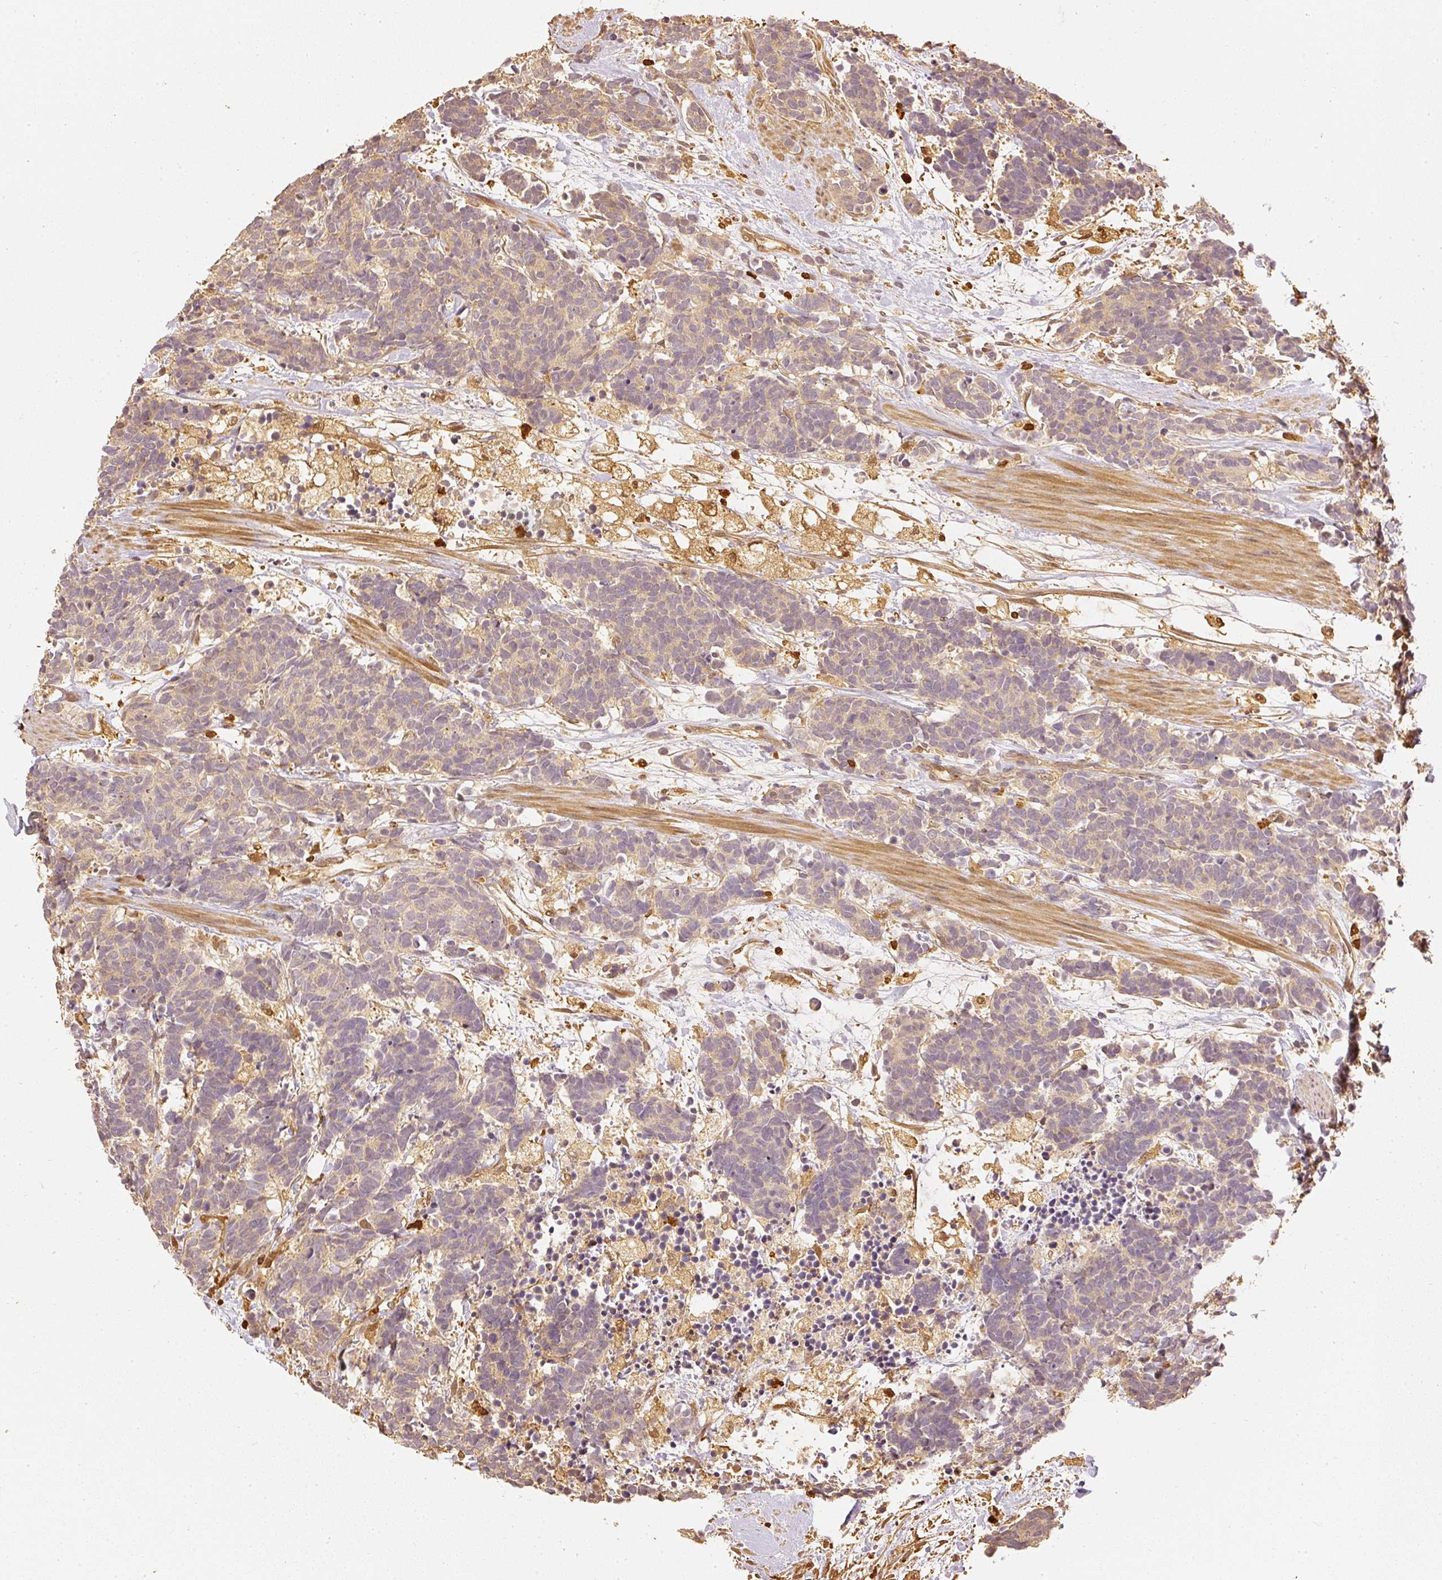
{"staining": {"intensity": "weak", "quantity": "<25%", "location": "cytoplasmic/membranous"}, "tissue": "carcinoid", "cell_type": "Tumor cells", "image_type": "cancer", "snomed": [{"axis": "morphology", "description": "Carcinoma, NOS"}, {"axis": "morphology", "description": "Carcinoid, malignant, NOS"}, {"axis": "topography", "description": "Prostate"}], "caption": "Immunohistochemical staining of malignant carcinoid demonstrates no significant positivity in tumor cells.", "gene": "PFN1", "patient": {"sex": "male", "age": 57}}